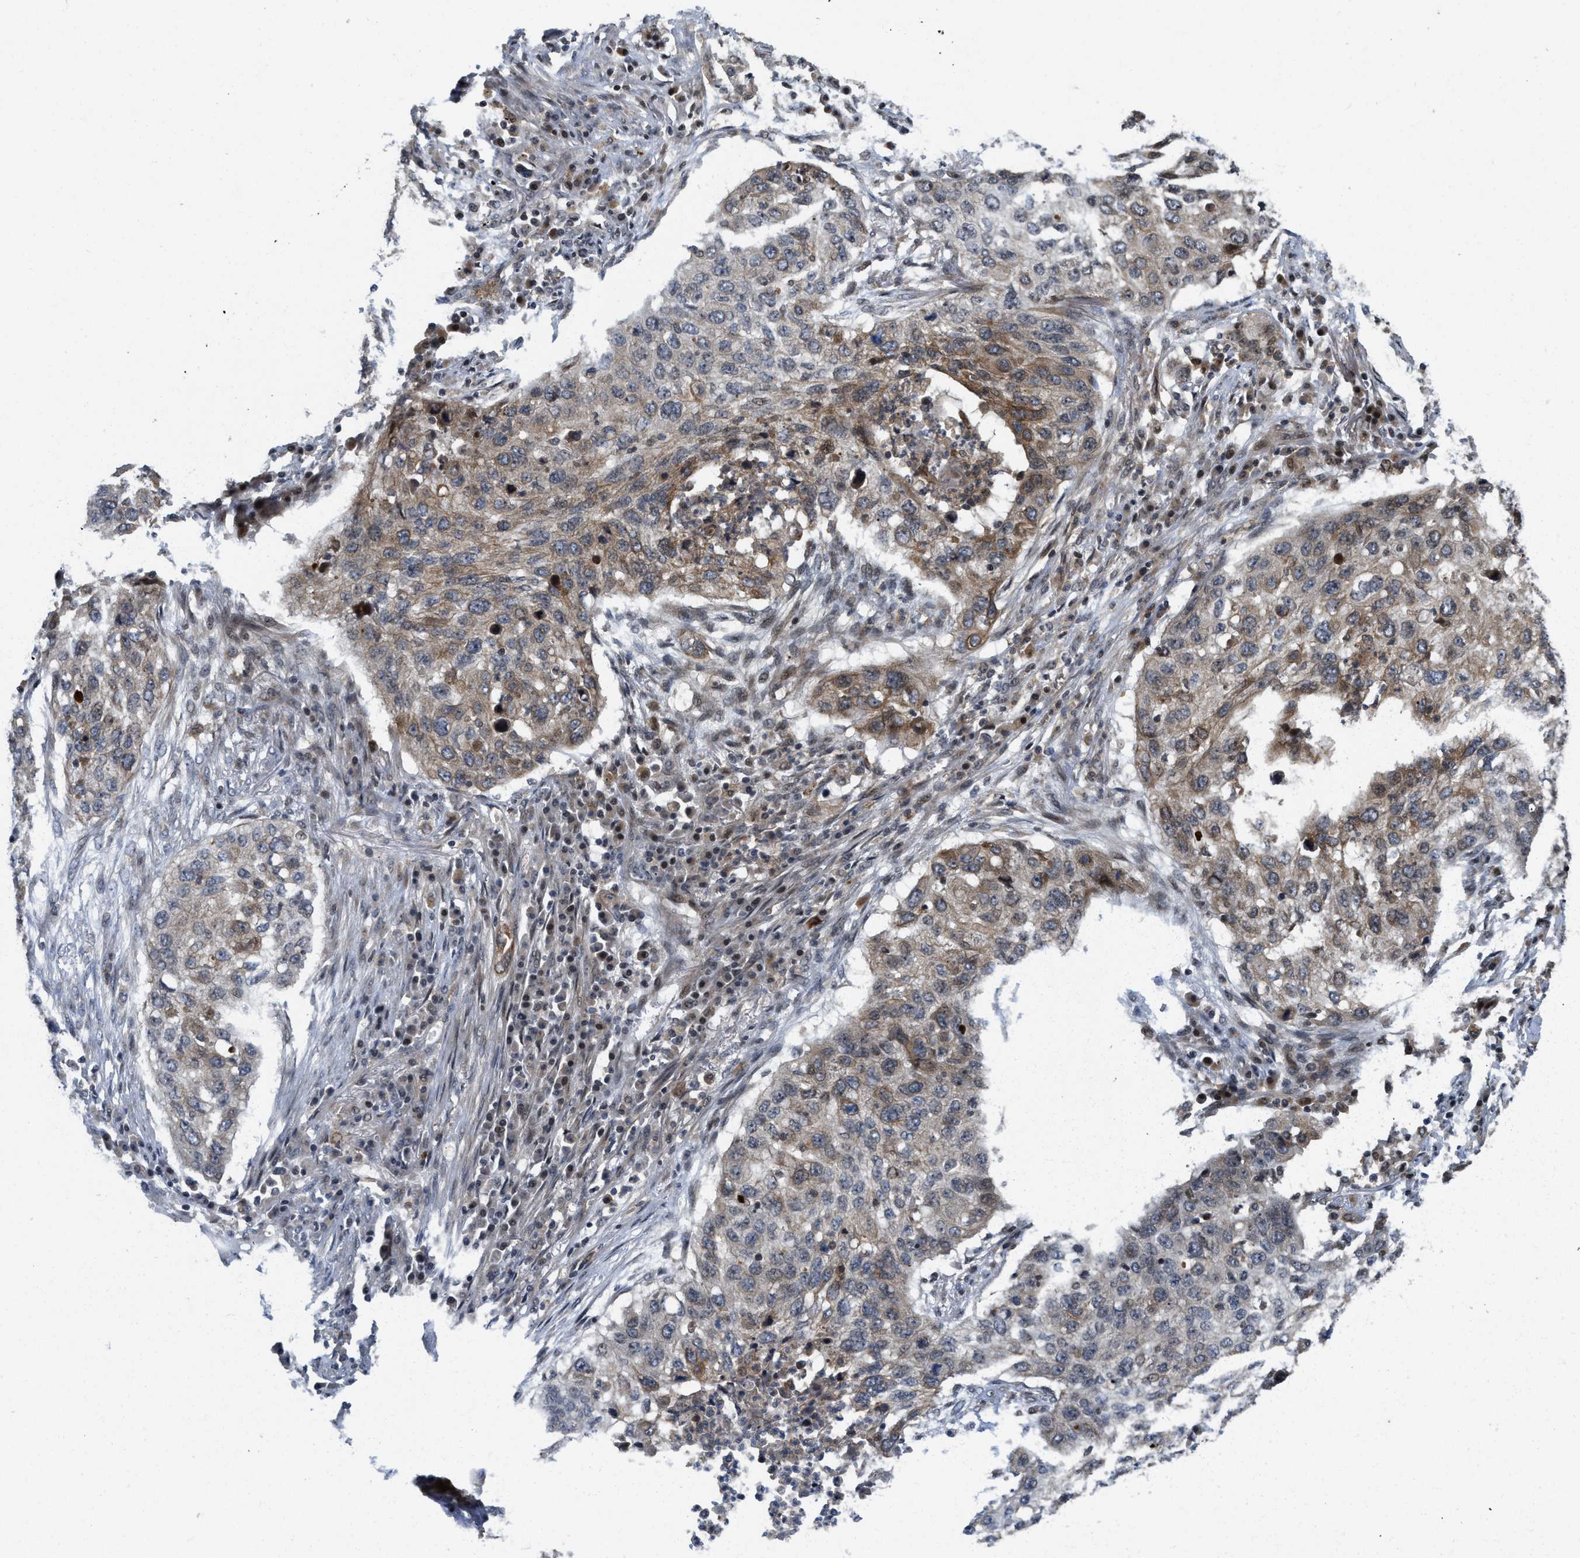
{"staining": {"intensity": "moderate", "quantity": "<25%", "location": "cytoplasmic/membranous"}, "tissue": "lung cancer", "cell_type": "Tumor cells", "image_type": "cancer", "snomed": [{"axis": "morphology", "description": "Squamous cell carcinoma, NOS"}, {"axis": "topography", "description": "Lung"}], "caption": "Immunohistochemical staining of lung cancer (squamous cell carcinoma) displays low levels of moderate cytoplasmic/membranous protein expression in about <25% of tumor cells.", "gene": "DNAJC28", "patient": {"sex": "female", "age": 63}}